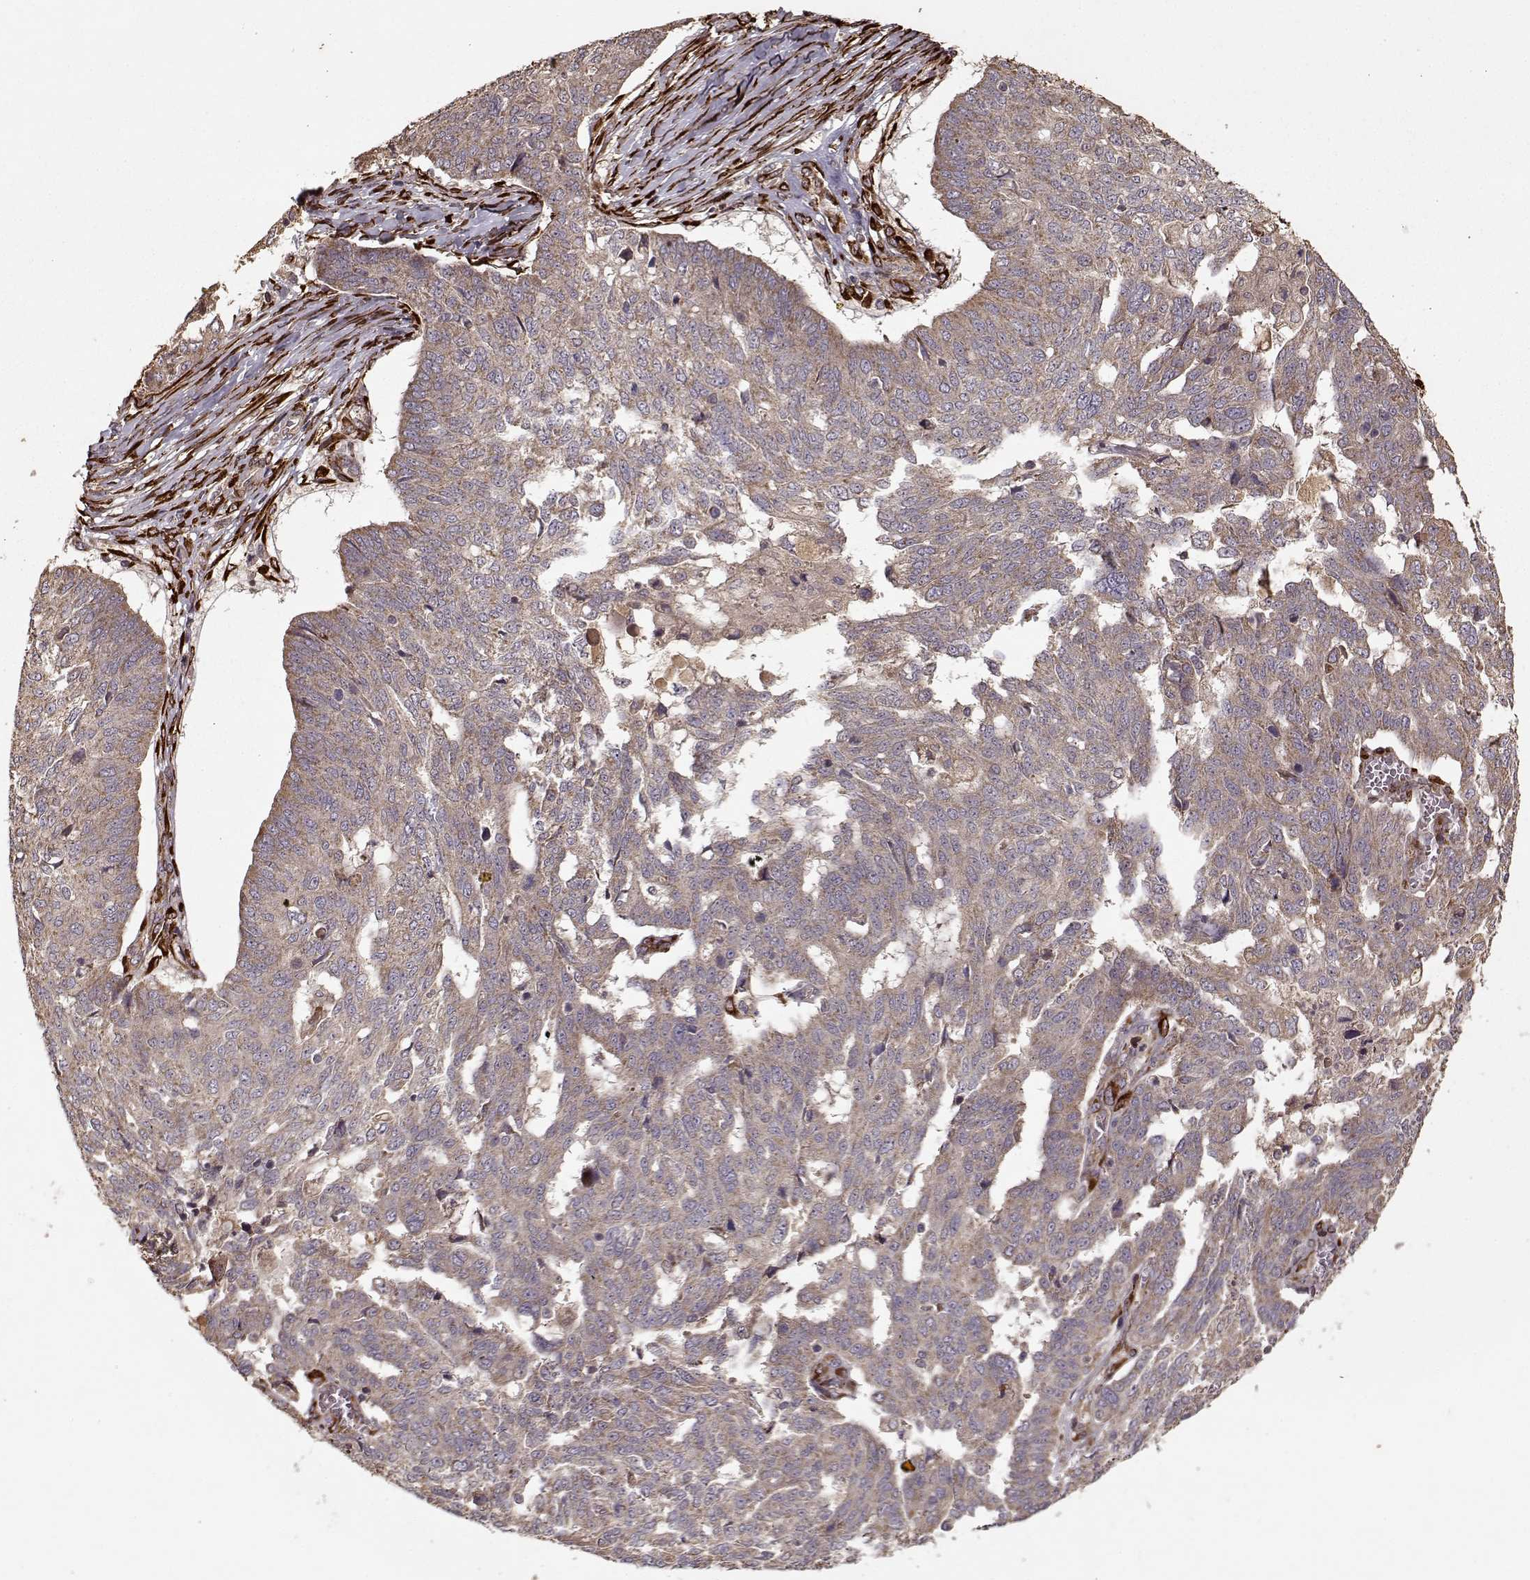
{"staining": {"intensity": "weak", "quantity": ">75%", "location": "cytoplasmic/membranous"}, "tissue": "ovarian cancer", "cell_type": "Tumor cells", "image_type": "cancer", "snomed": [{"axis": "morphology", "description": "Cystadenocarcinoma, serous, NOS"}, {"axis": "topography", "description": "Ovary"}], "caption": "The histopathology image shows immunohistochemical staining of serous cystadenocarcinoma (ovarian). There is weak cytoplasmic/membranous positivity is seen in approximately >75% of tumor cells.", "gene": "IMMP1L", "patient": {"sex": "female", "age": 67}}